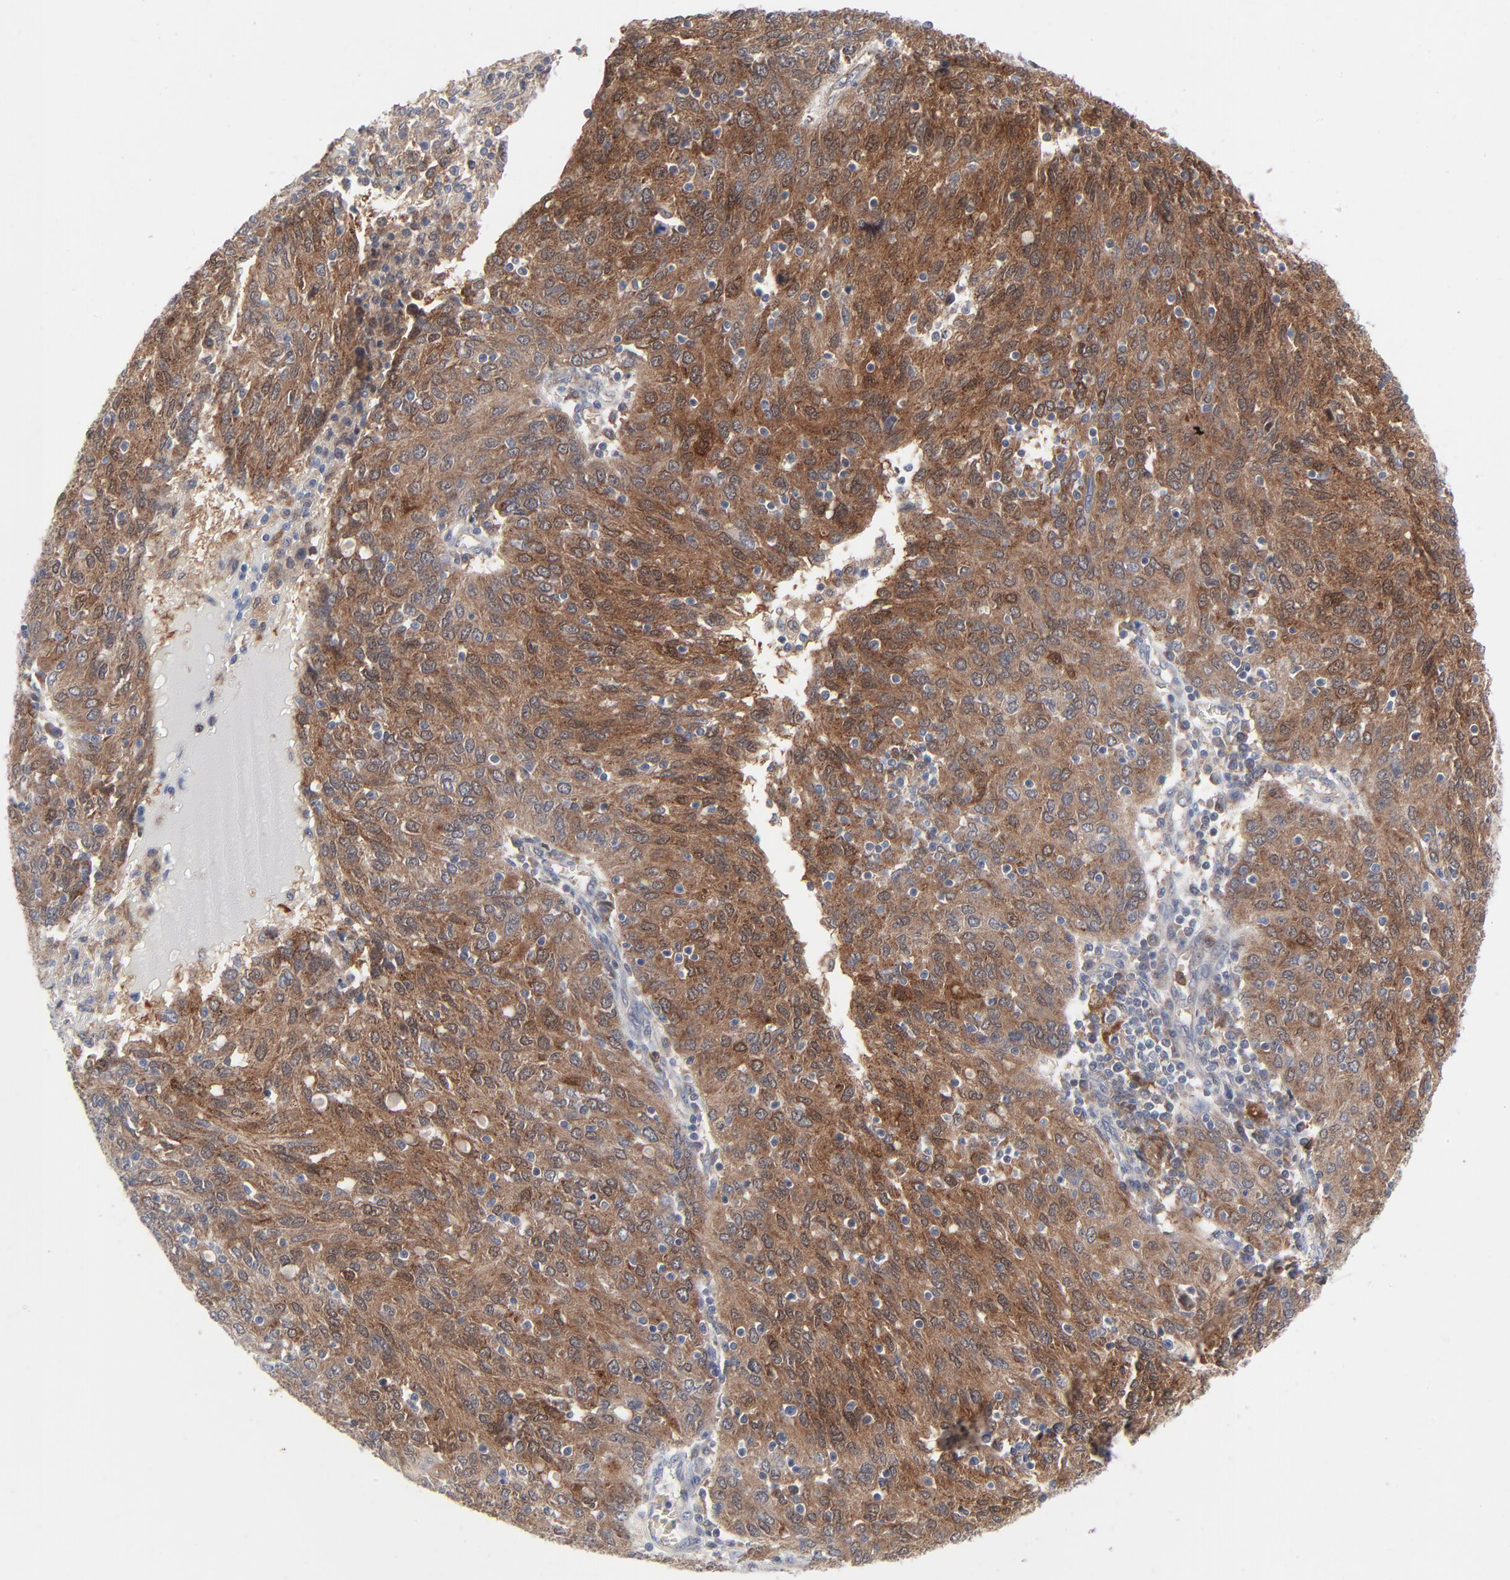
{"staining": {"intensity": "moderate", "quantity": "25%-75%", "location": "cytoplasmic/membranous"}, "tissue": "ovarian cancer", "cell_type": "Tumor cells", "image_type": "cancer", "snomed": [{"axis": "morphology", "description": "Carcinoma, endometroid"}, {"axis": "topography", "description": "Ovary"}], "caption": "Tumor cells display medium levels of moderate cytoplasmic/membranous positivity in approximately 25%-75% of cells in human ovarian cancer.", "gene": "BID", "patient": {"sex": "female", "age": 50}}